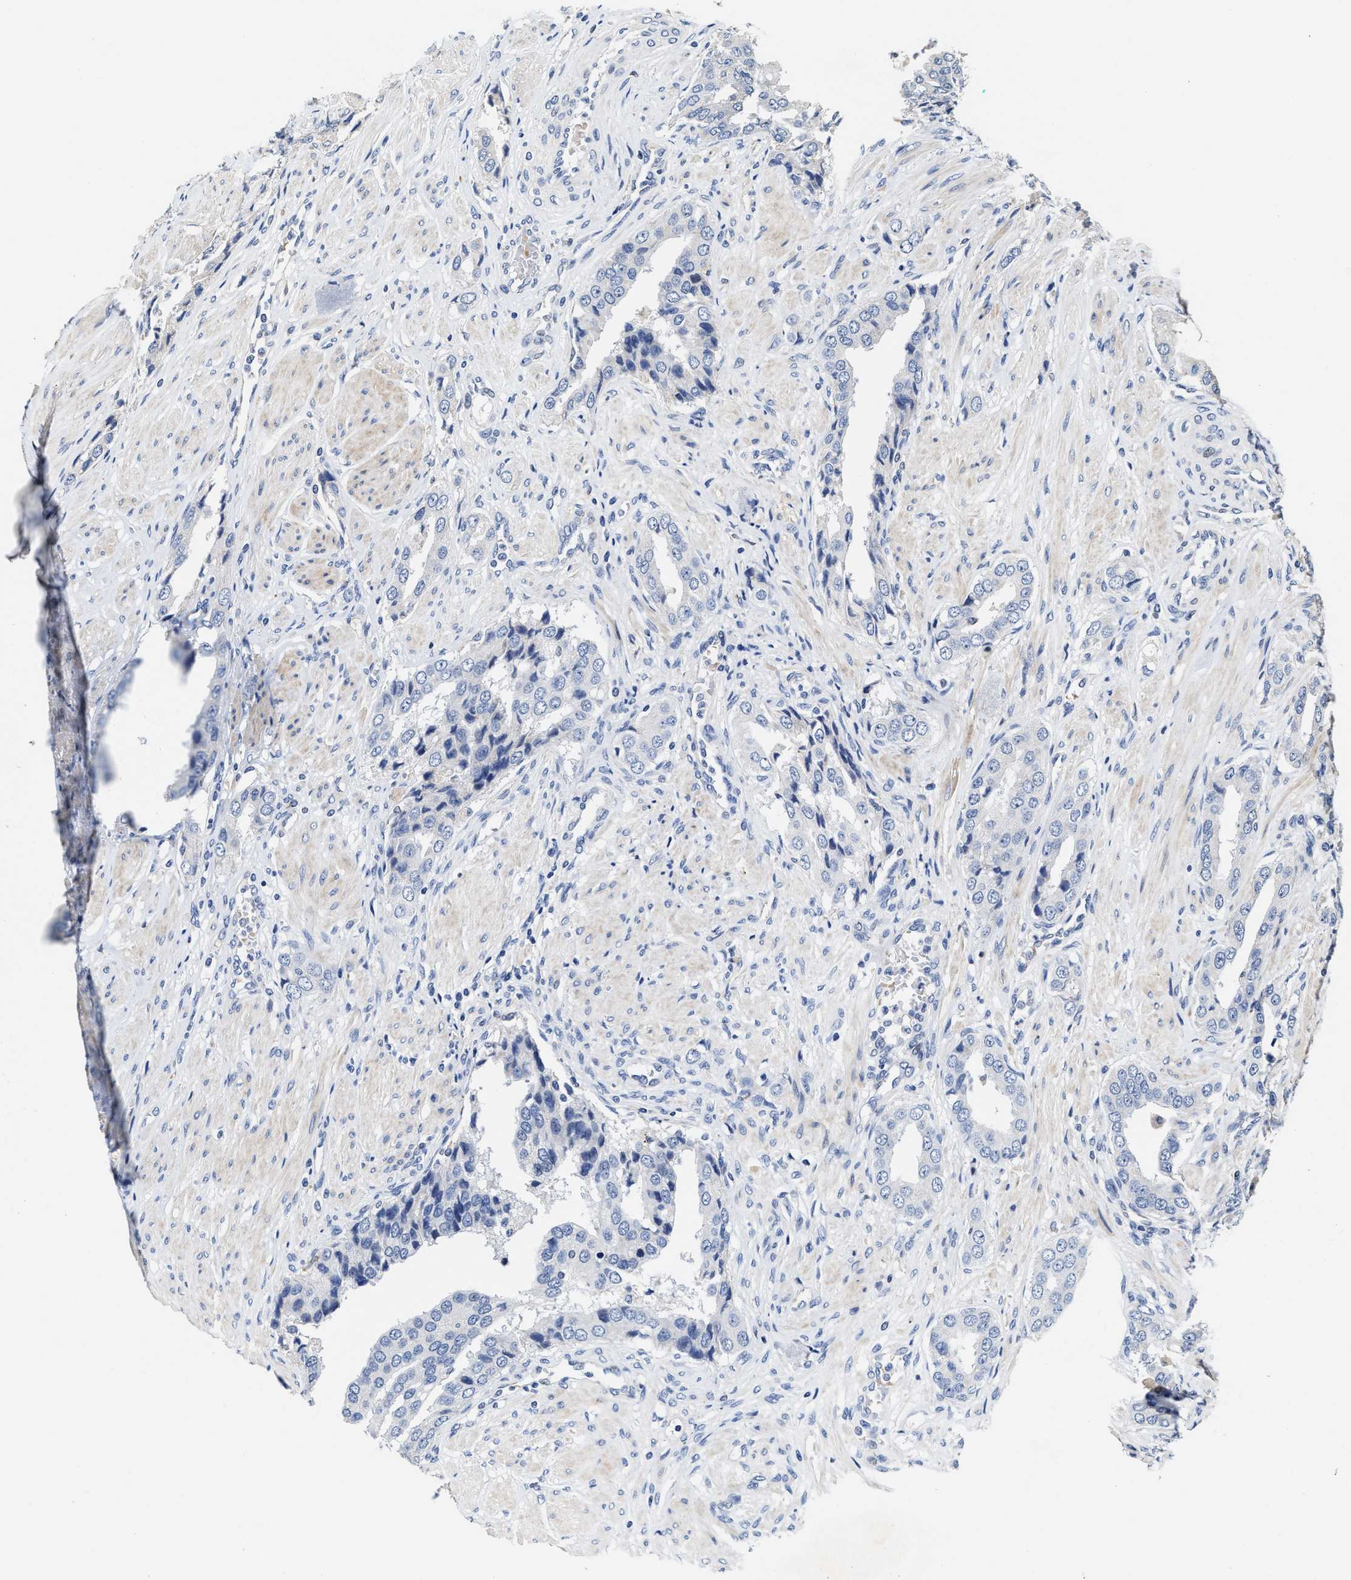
{"staining": {"intensity": "negative", "quantity": "none", "location": "none"}, "tissue": "prostate cancer", "cell_type": "Tumor cells", "image_type": "cancer", "snomed": [{"axis": "morphology", "description": "Adenocarcinoma, High grade"}, {"axis": "topography", "description": "Prostate"}], "caption": "Protein analysis of prostate high-grade adenocarcinoma exhibits no significant staining in tumor cells.", "gene": "ZFAT", "patient": {"sex": "male", "age": 52}}